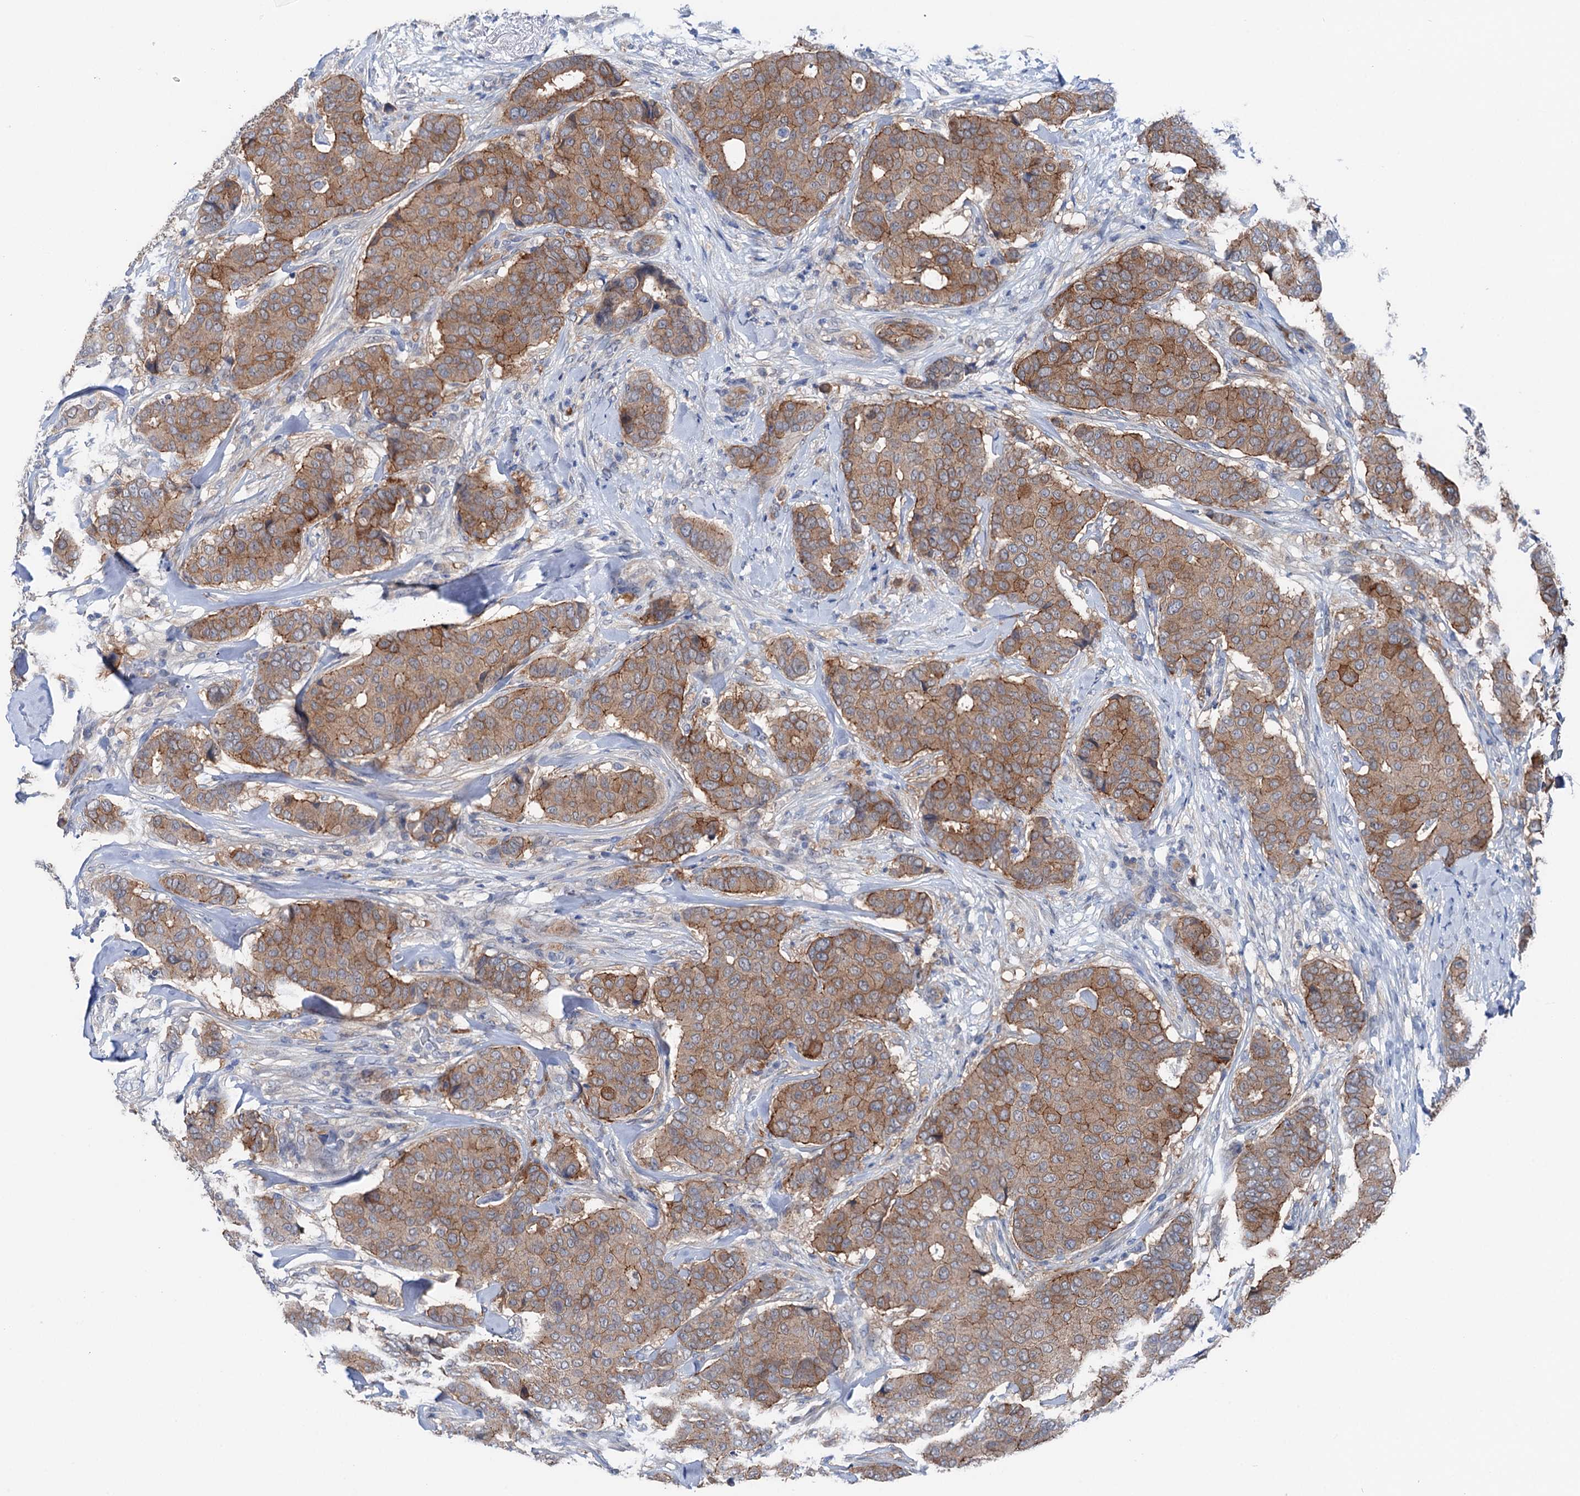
{"staining": {"intensity": "moderate", "quantity": ">75%", "location": "cytoplasmic/membranous"}, "tissue": "breast cancer", "cell_type": "Tumor cells", "image_type": "cancer", "snomed": [{"axis": "morphology", "description": "Duct carcinoma"}, {"axis": "topography", "description": "Breast"}], "caption": "Moderate cytoplasmic/membranous expression for a protein is identified in about >75% of tumor cells of breast intraductal carcinoma using immunohistochemistry (IHC).", "gene": "SHROOM1", "patient": {"sex": "female", "age": 75}}